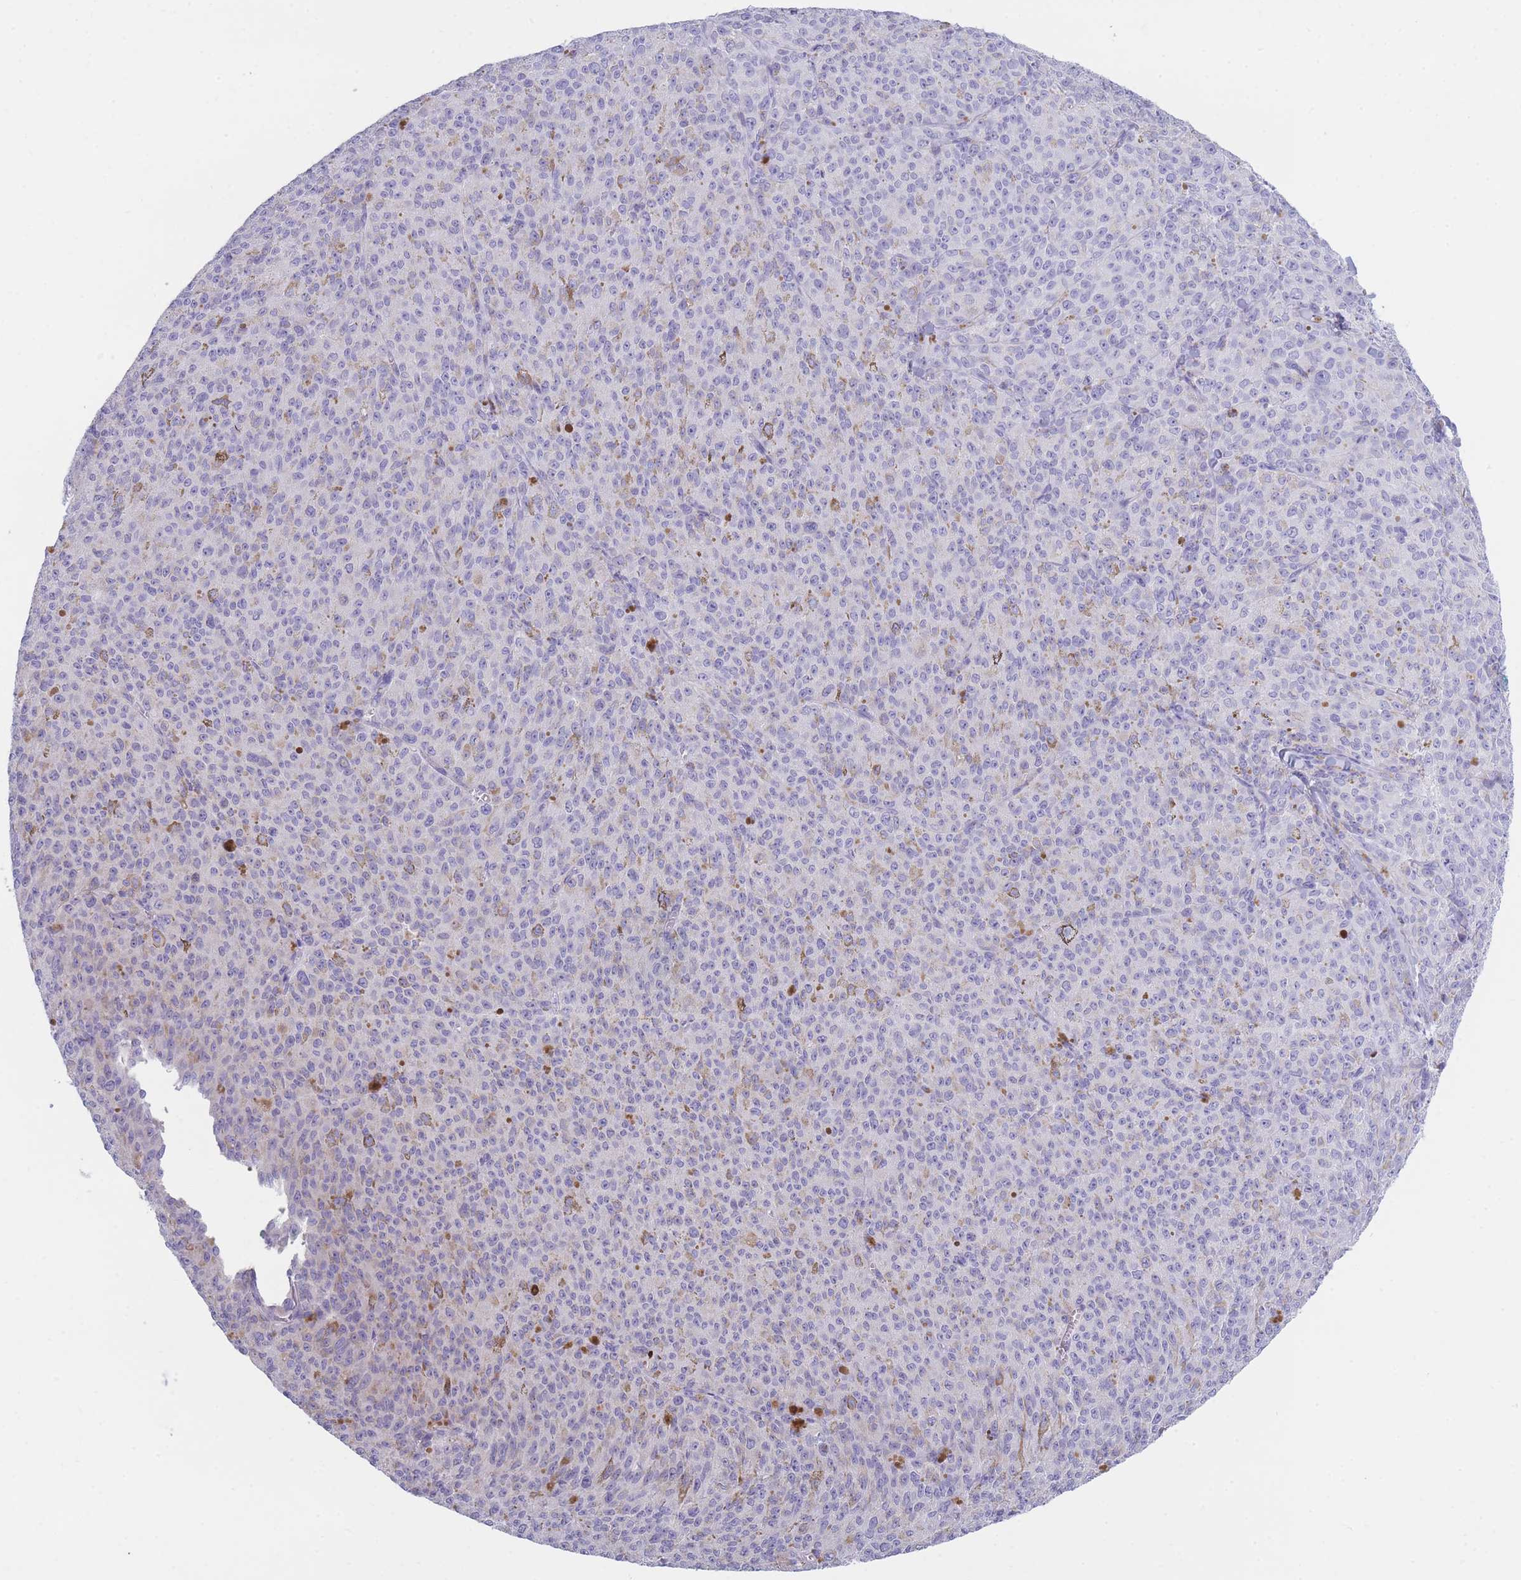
{"staining": {"intensity": "negative", "quantity": "none", "location": "none"}, "tissue": "melanoma", "cell_type": "Tumor cells", "image_type": "cancer", "snomed": [{"axis": "morphology", "description": "Malignant melanoma, NOS"}, {"axis": "topography", "description": "Skin"}], "caption": "DAB (3,3'-diaminobenzidine) immunohistochemical staining of human malignant melanoma displays no significant positivity in tumor cells.", "gene": "XKR8", "patient": {"sex": "female", "age": 52}}